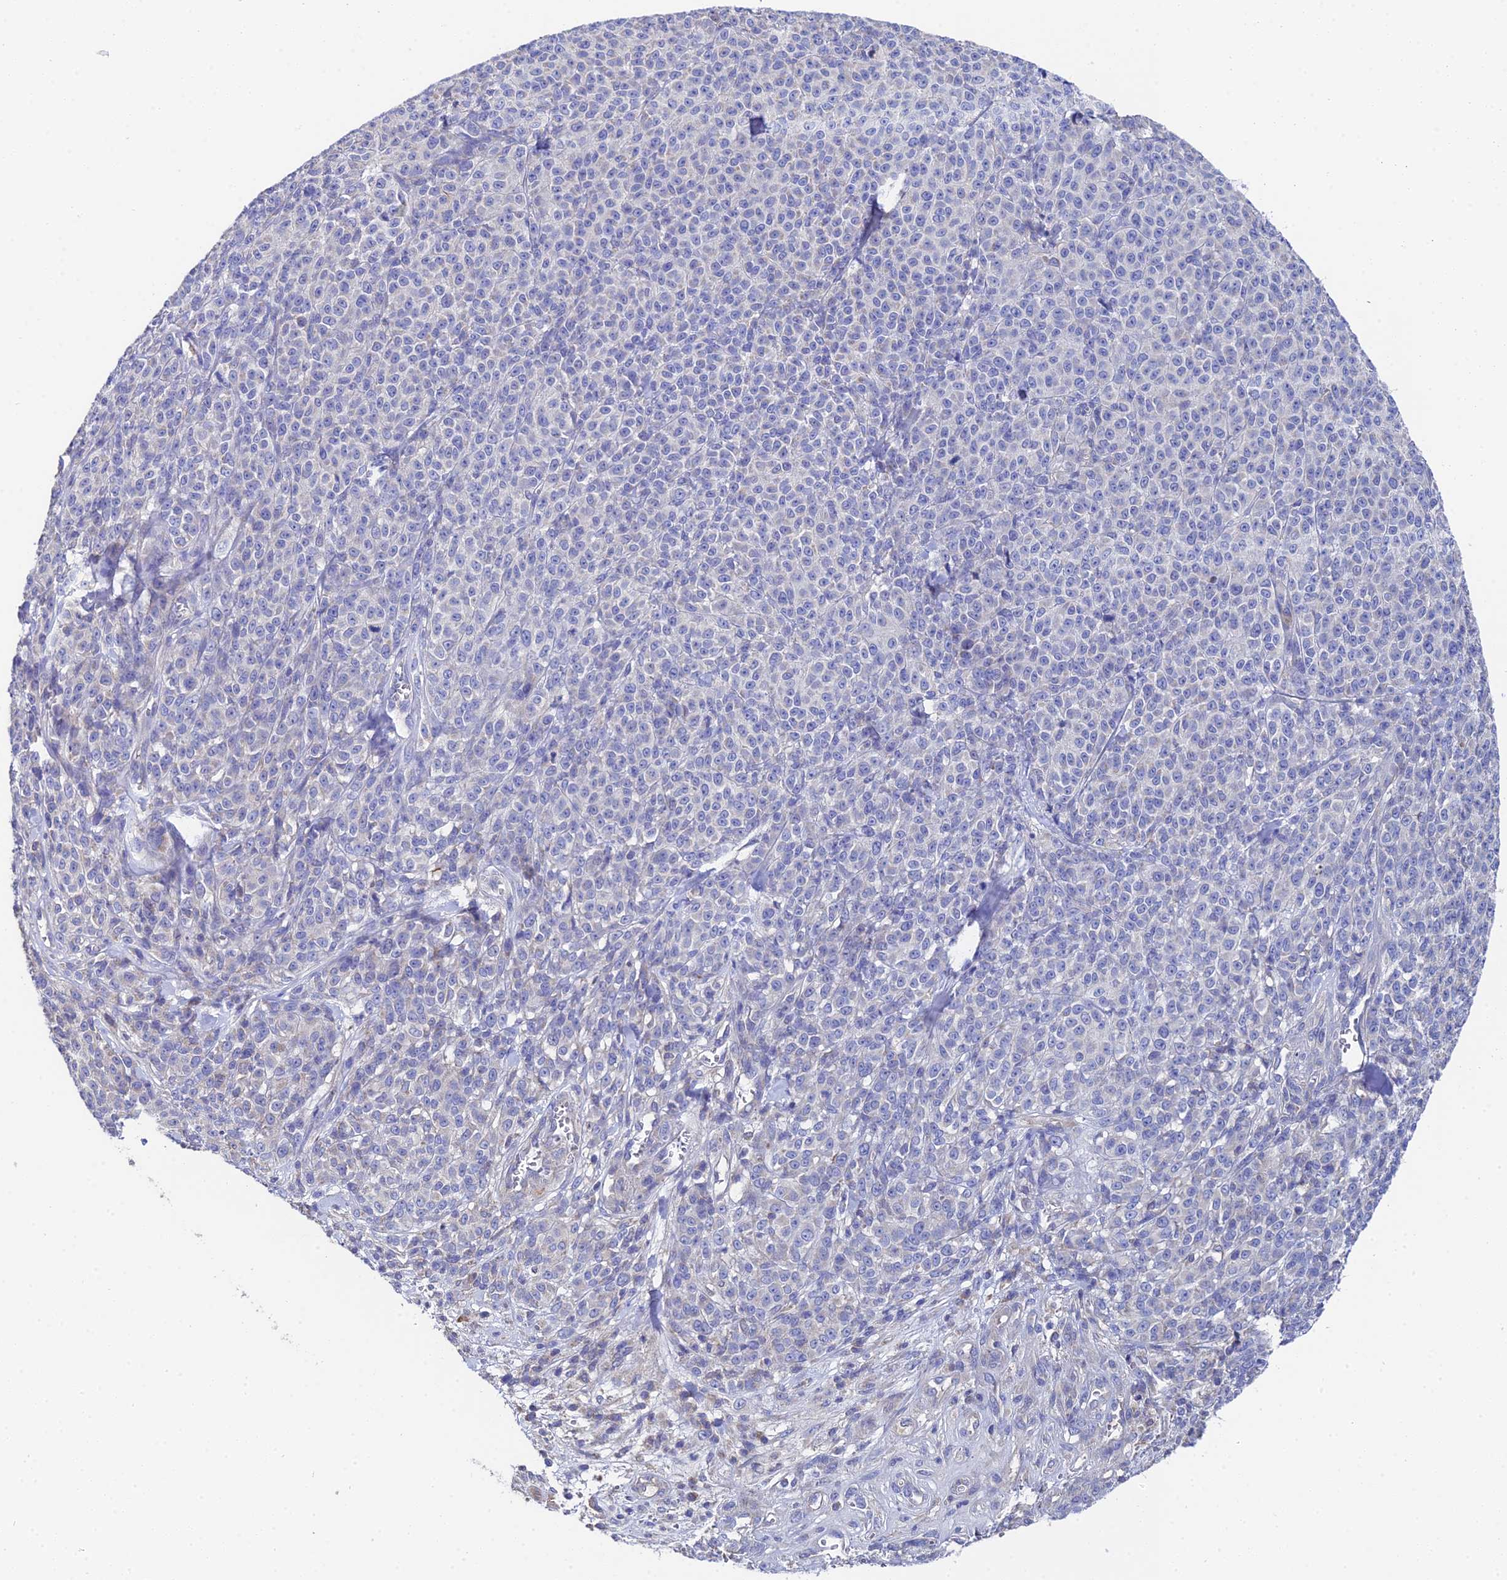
{"staining": {"intensity": "negative", "quantity": "none", "location": "none"}, "tissue": "melanoma", "cell_type": "Tumor cells", "image_type": "cancer", "snomed": [{"axis": "morphology", "description": "Normal tissue, NOS"}, {"axis": "morphology", "description": "Malignant melanoma, NOS"}, {"axis": "topography", "description": "Skin"}], "caption": "IHC of human malignant melanoma displays no staining in tumor cells. (DAB IHC visualized using brightfield microscopy, high magnification).", "gene": "UBE2L3", "patient": {"sex": "female", "age": 34}}